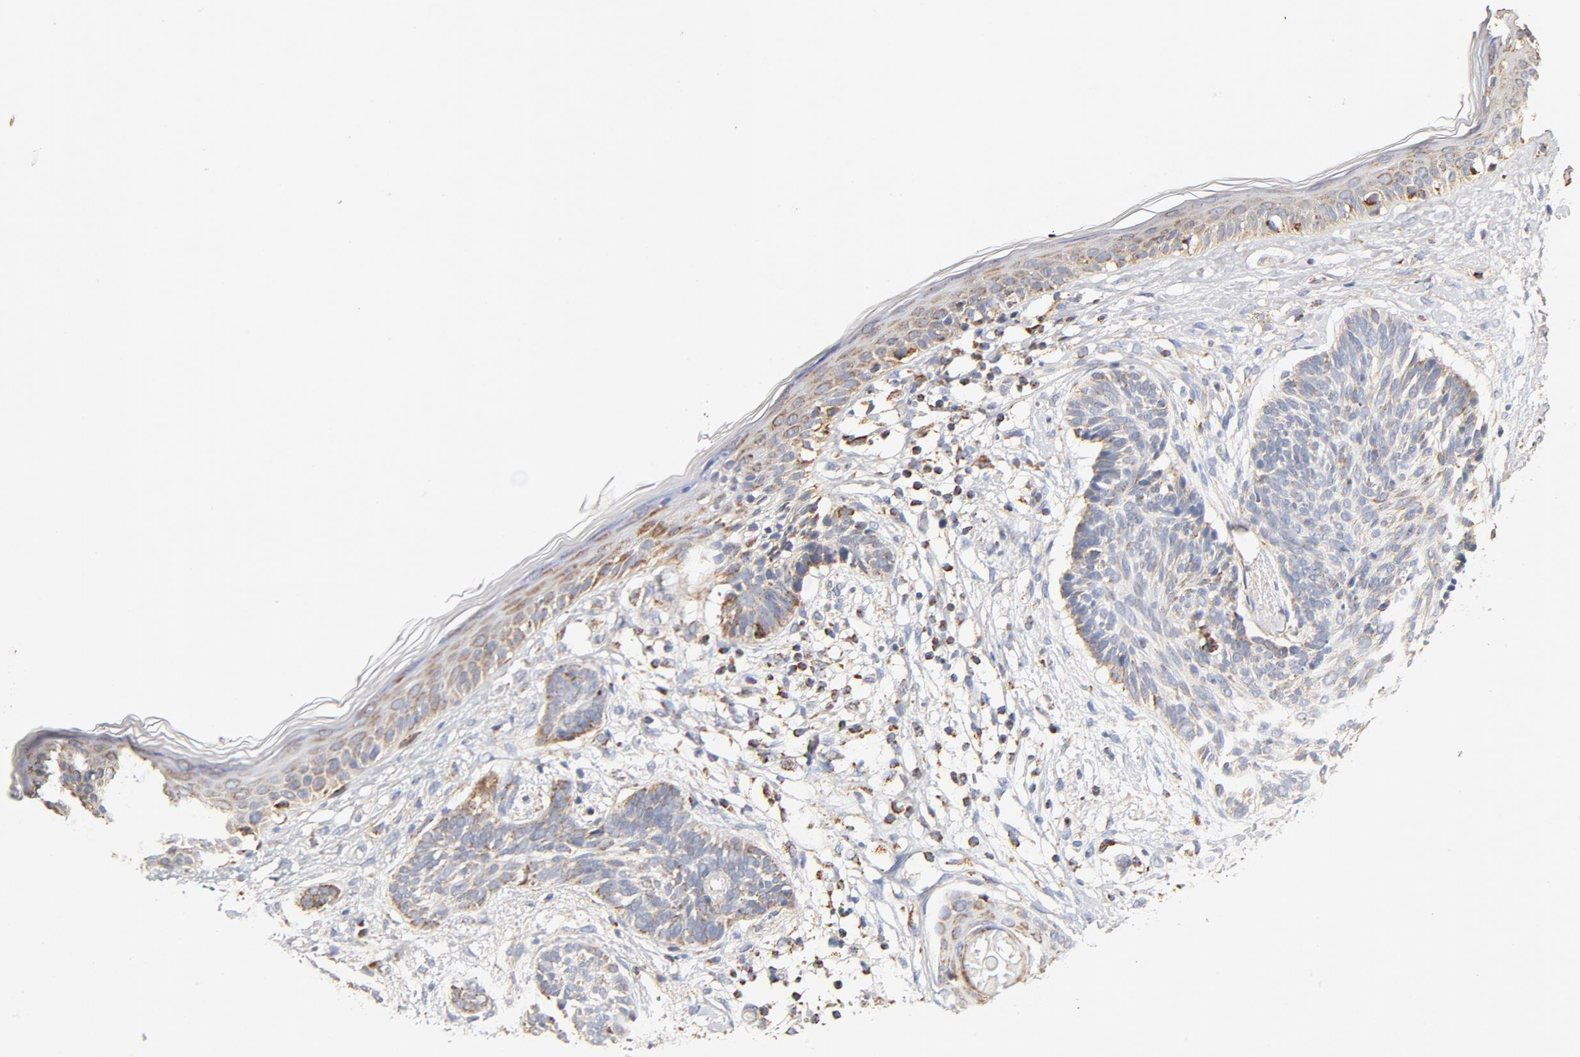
{"staining": {"intensity": "weak", "quantity": "25%-75%", "location": "cytoplasmic/membranous"}, "tissue": "skin cancer", "cell_type": "Tumor cells", "image_type": "cancer", "snomed": [{"axis": "morphology", "description": "Normal tissue, NOS"}, {"axis": "morphology", "description": "Basal cell carcinoma"}, {"axis": "topography", "description": "Skin"}], "caption": "About 25%-75% of tumor cells in human skin basal cell carcinoma display weak cytoplasmic/membranous protein staining as visualized by brown immunohistochemical staining.", "gene": "COX4I1", "patient": {"sex": "male", "age": 63}}